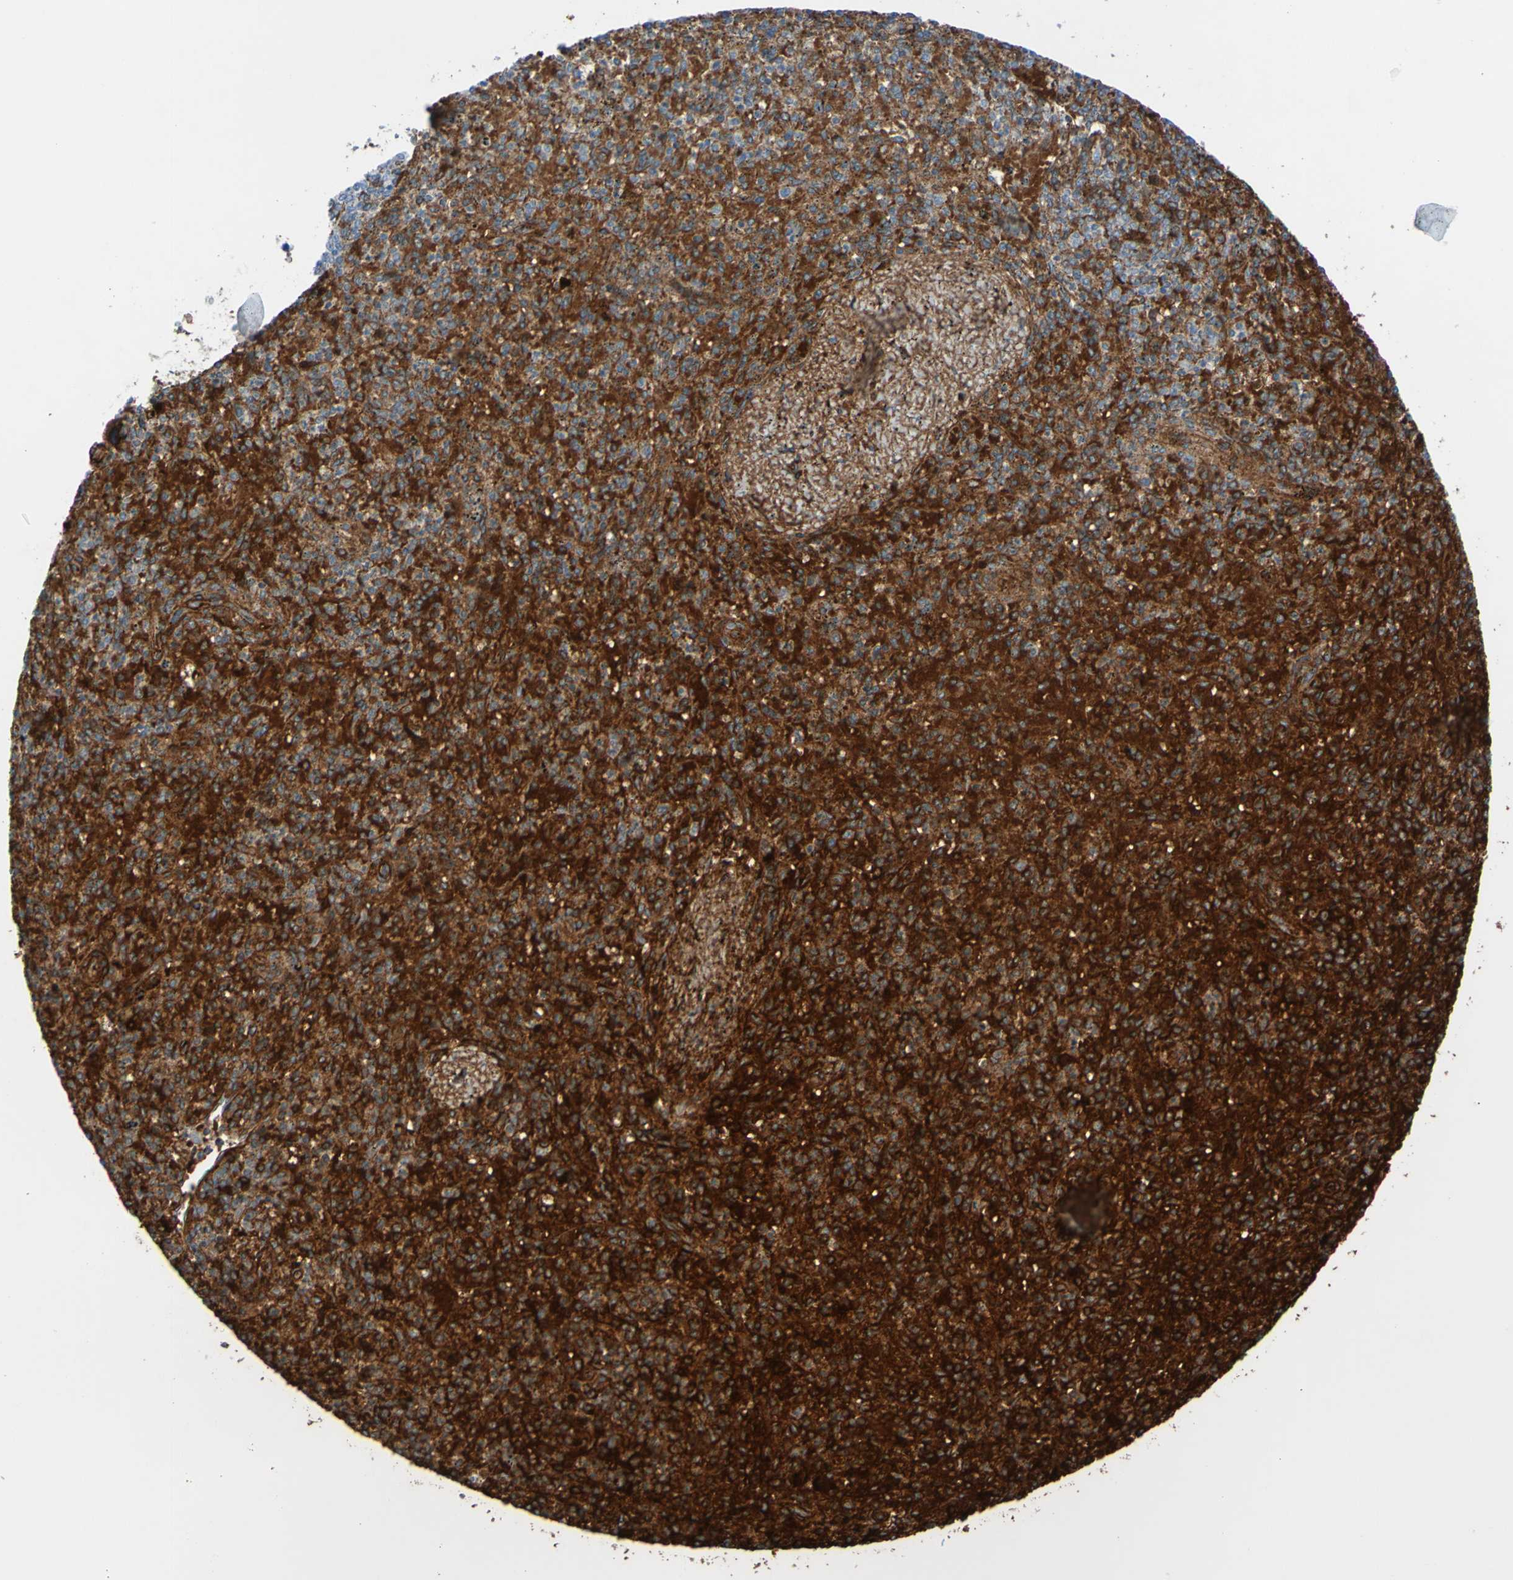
{"staining": {"intensity": "negative", "quantity": "none", "location": "none"}, "tissue": "spleen", "cell_type": "Cells in red pulp", "image_type": "normal", "snomed": [{"axis": "morphology", "description": "Normal tissue, NOS"}, {"axis": "topography", "description": "Spleen"}], "caption": "Immunohistochemistry (IHC) of unremarkable spleen displays no staining in cells in red pulp. (DAB (3,3'-diaminobenzidine) IHC with hematoxylin counter stain).", "gene": "COL4A2", "patient": {"sex": "male", "age": 72}}